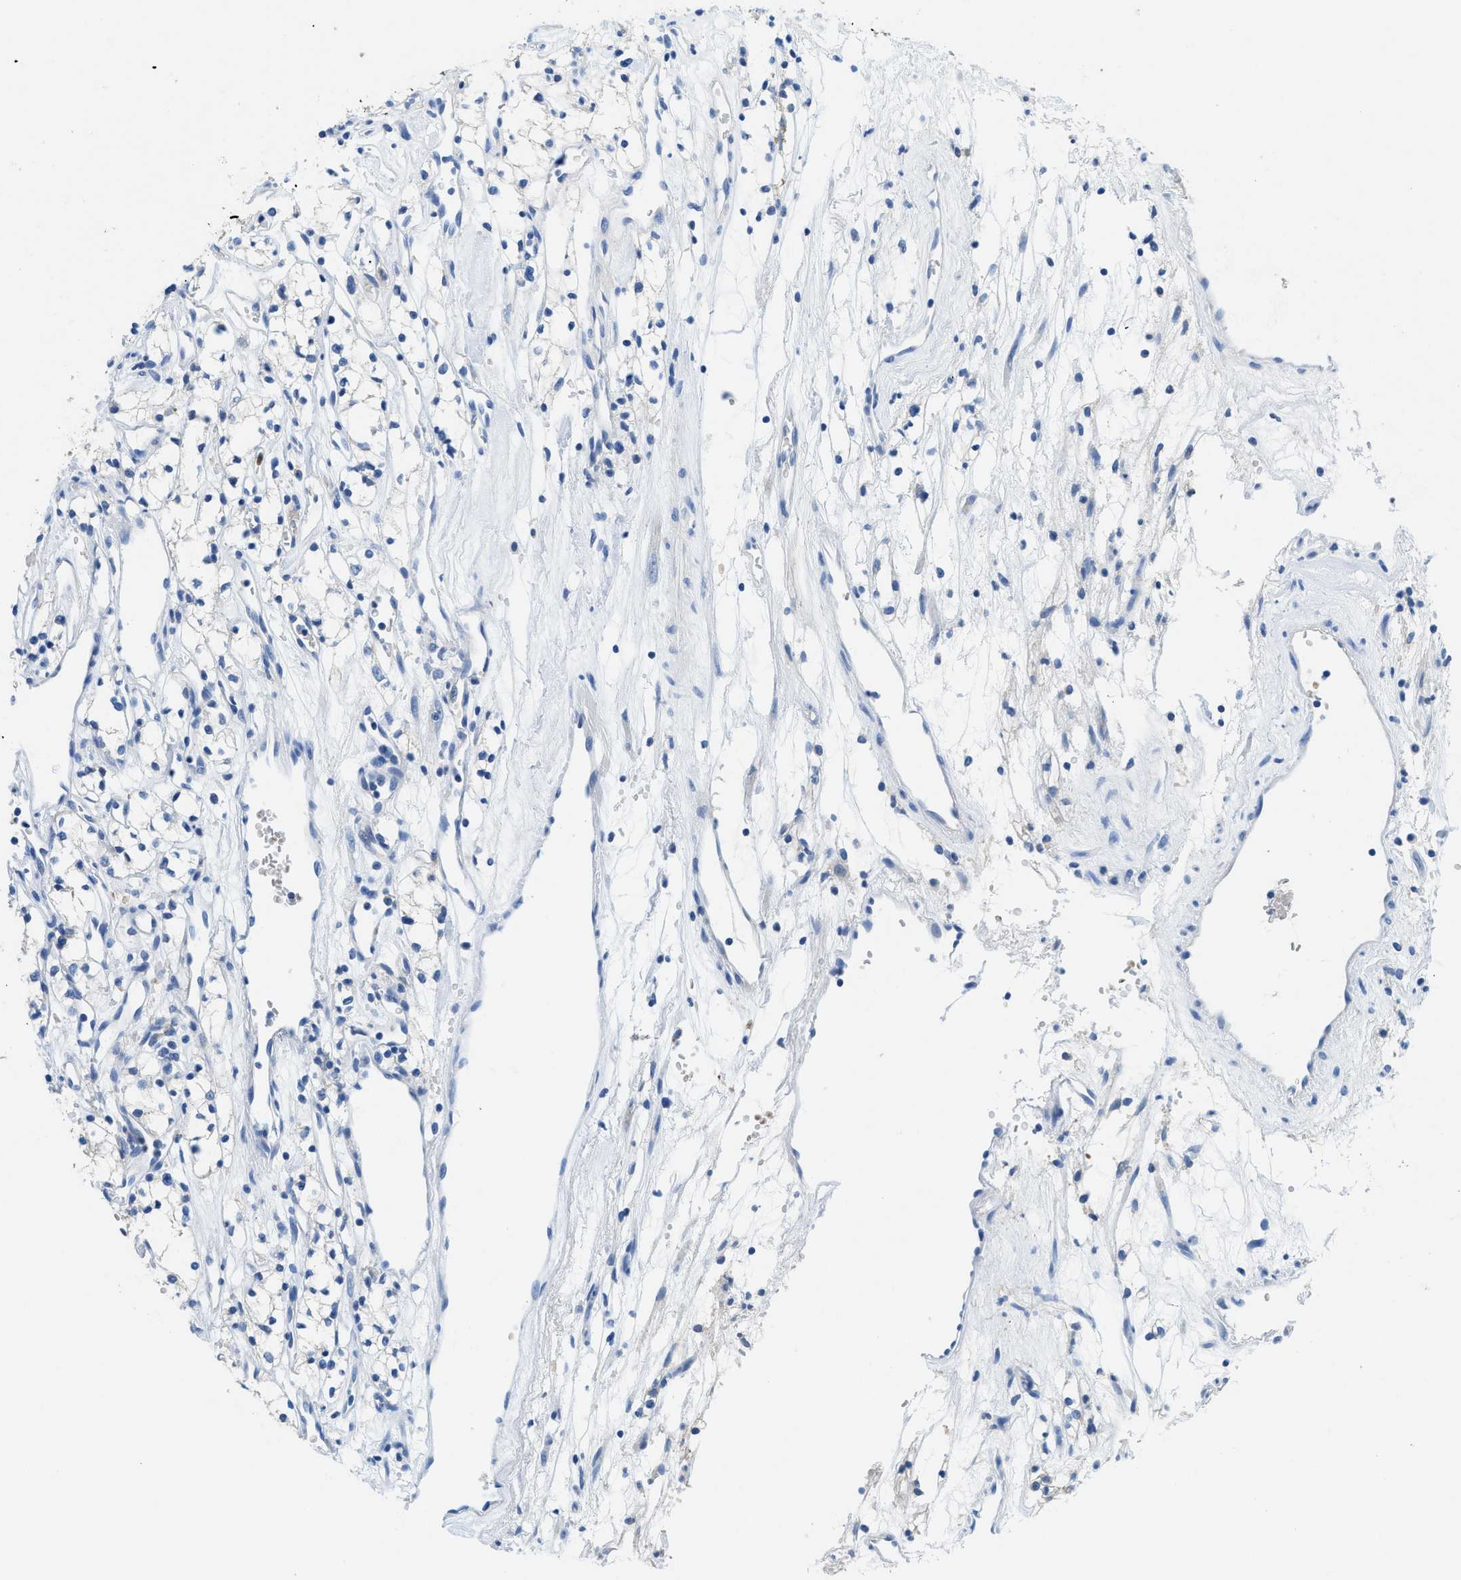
{"staining": {"intensity": "negative", "quantity": "none", "location": "none"}, "tissue": "renal cancer", "cell_type": "Tumor cells", "image_type": "cancer", "snomed": [{"axis": "morphology", "description": "Adenocarcinoma, NOS"}, {"axis": "topography", "description": "Kidney"}], "caption": "Immunohistochemistry (IHC) micrograph of neoplastic tissue: renal cancer (adenocarcinoma) stained with DAB displays no significant protein staining in tumor cells.", "gene": "NEB", "patient": {"sex": "male", "age": 59}}